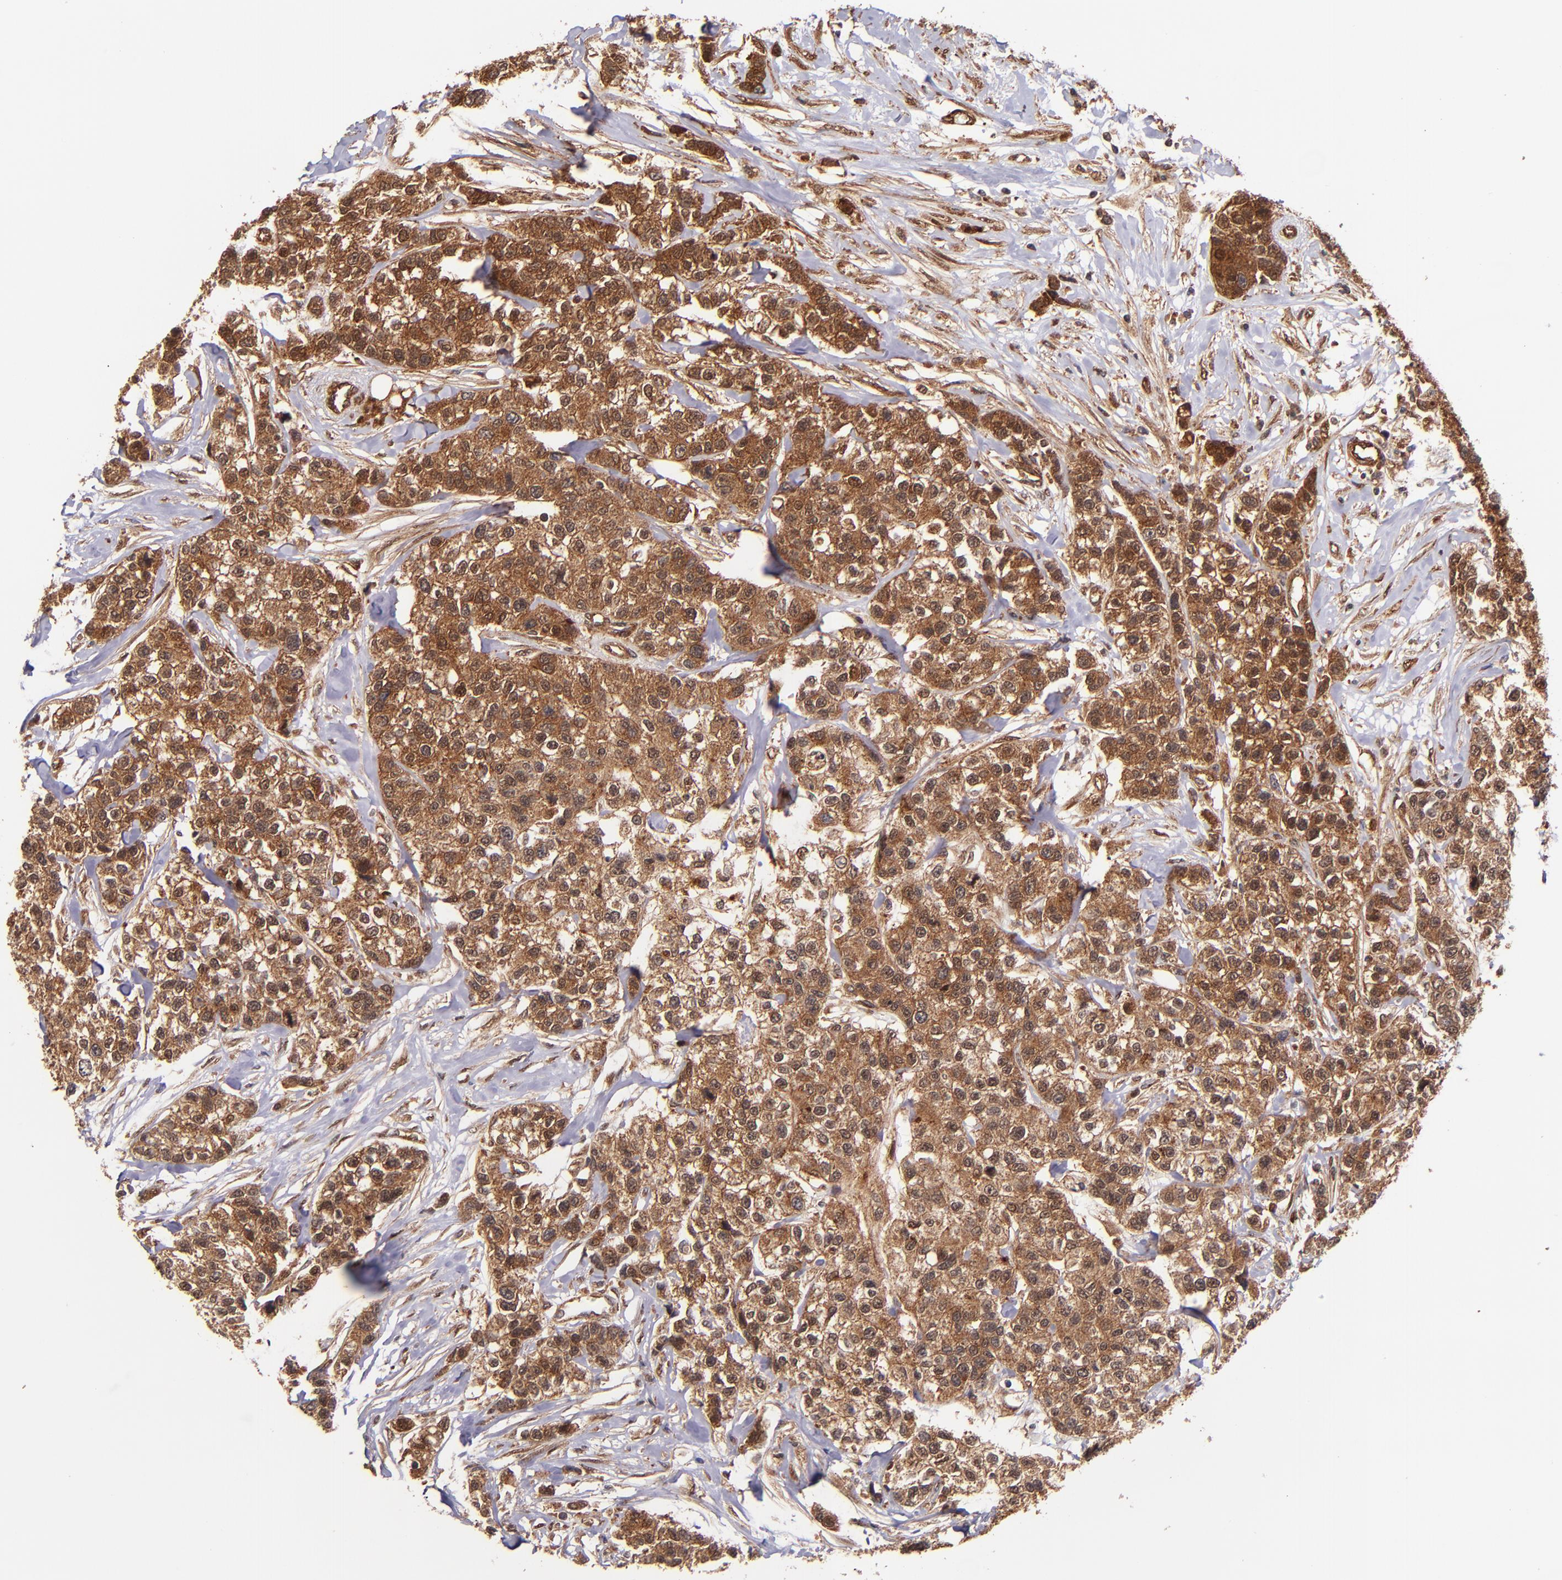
{"staining": {"intensity": "strong", "quantity": ">75%", "location": "cytoplasmic/membranous"}, "tissue": "breast cancer", "cell_type": "Tumor cells", "image_type": "cancer", "snomed": [{"axis": "morphology", "description": "Duct carcinoma"}, {"axis": "topography", "description": "Breast"}], "caption": "Protein expression analysis of human breast cancer (infiltrating ductal carcinoma) reveals strong cytoplasmic/membranous staining in about >75% of tumor cells.", "gene": "STX8", "patient": {"sex": "female", "age": 51}}